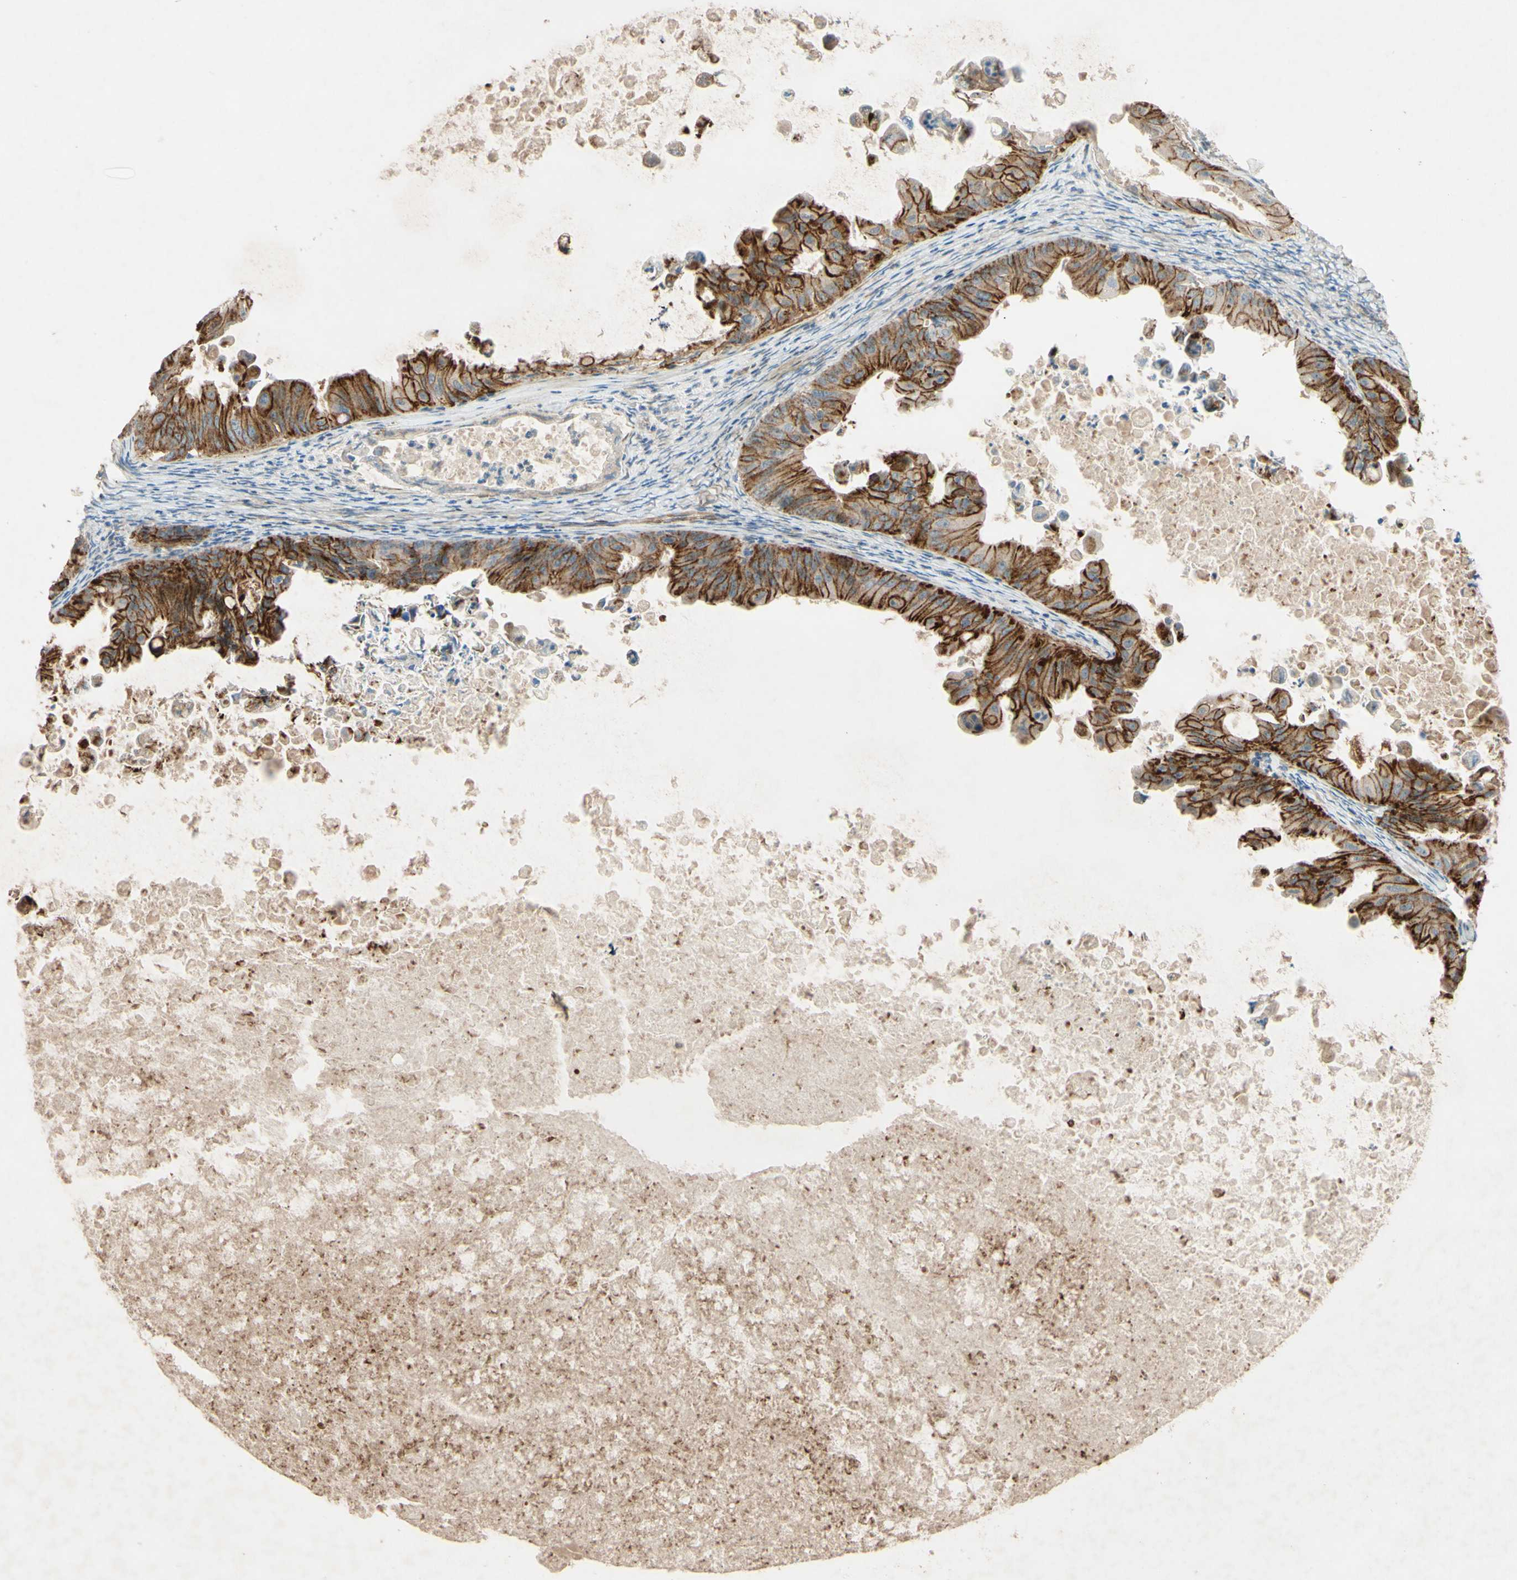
{"staining": {"intensity": "strong", "quantity": ">75%", "location": "cytoplasmic/membranous"}, "tissue": "ovarian cancer", "cell_type": "Tumor cells", "image_type": "cancer", "snomed": [{"axis": "morphology", "description": "Cystadenocarcinoma, mucinous, NOS"}, {"axis": "topography", "description": "Ovary"}], "caption": "This photomicrograph demonstrates mucinous cystadenocarcinoma (ovarian) stained with immunohistochemistry to label a protein in brown. The cytoplasmic/membranous of tumor cells show strong positivity for the protein. Nuclei are counter-stained blue.", "gene": "ADAM17", "patient": {"sex": "female", "age": 37}}